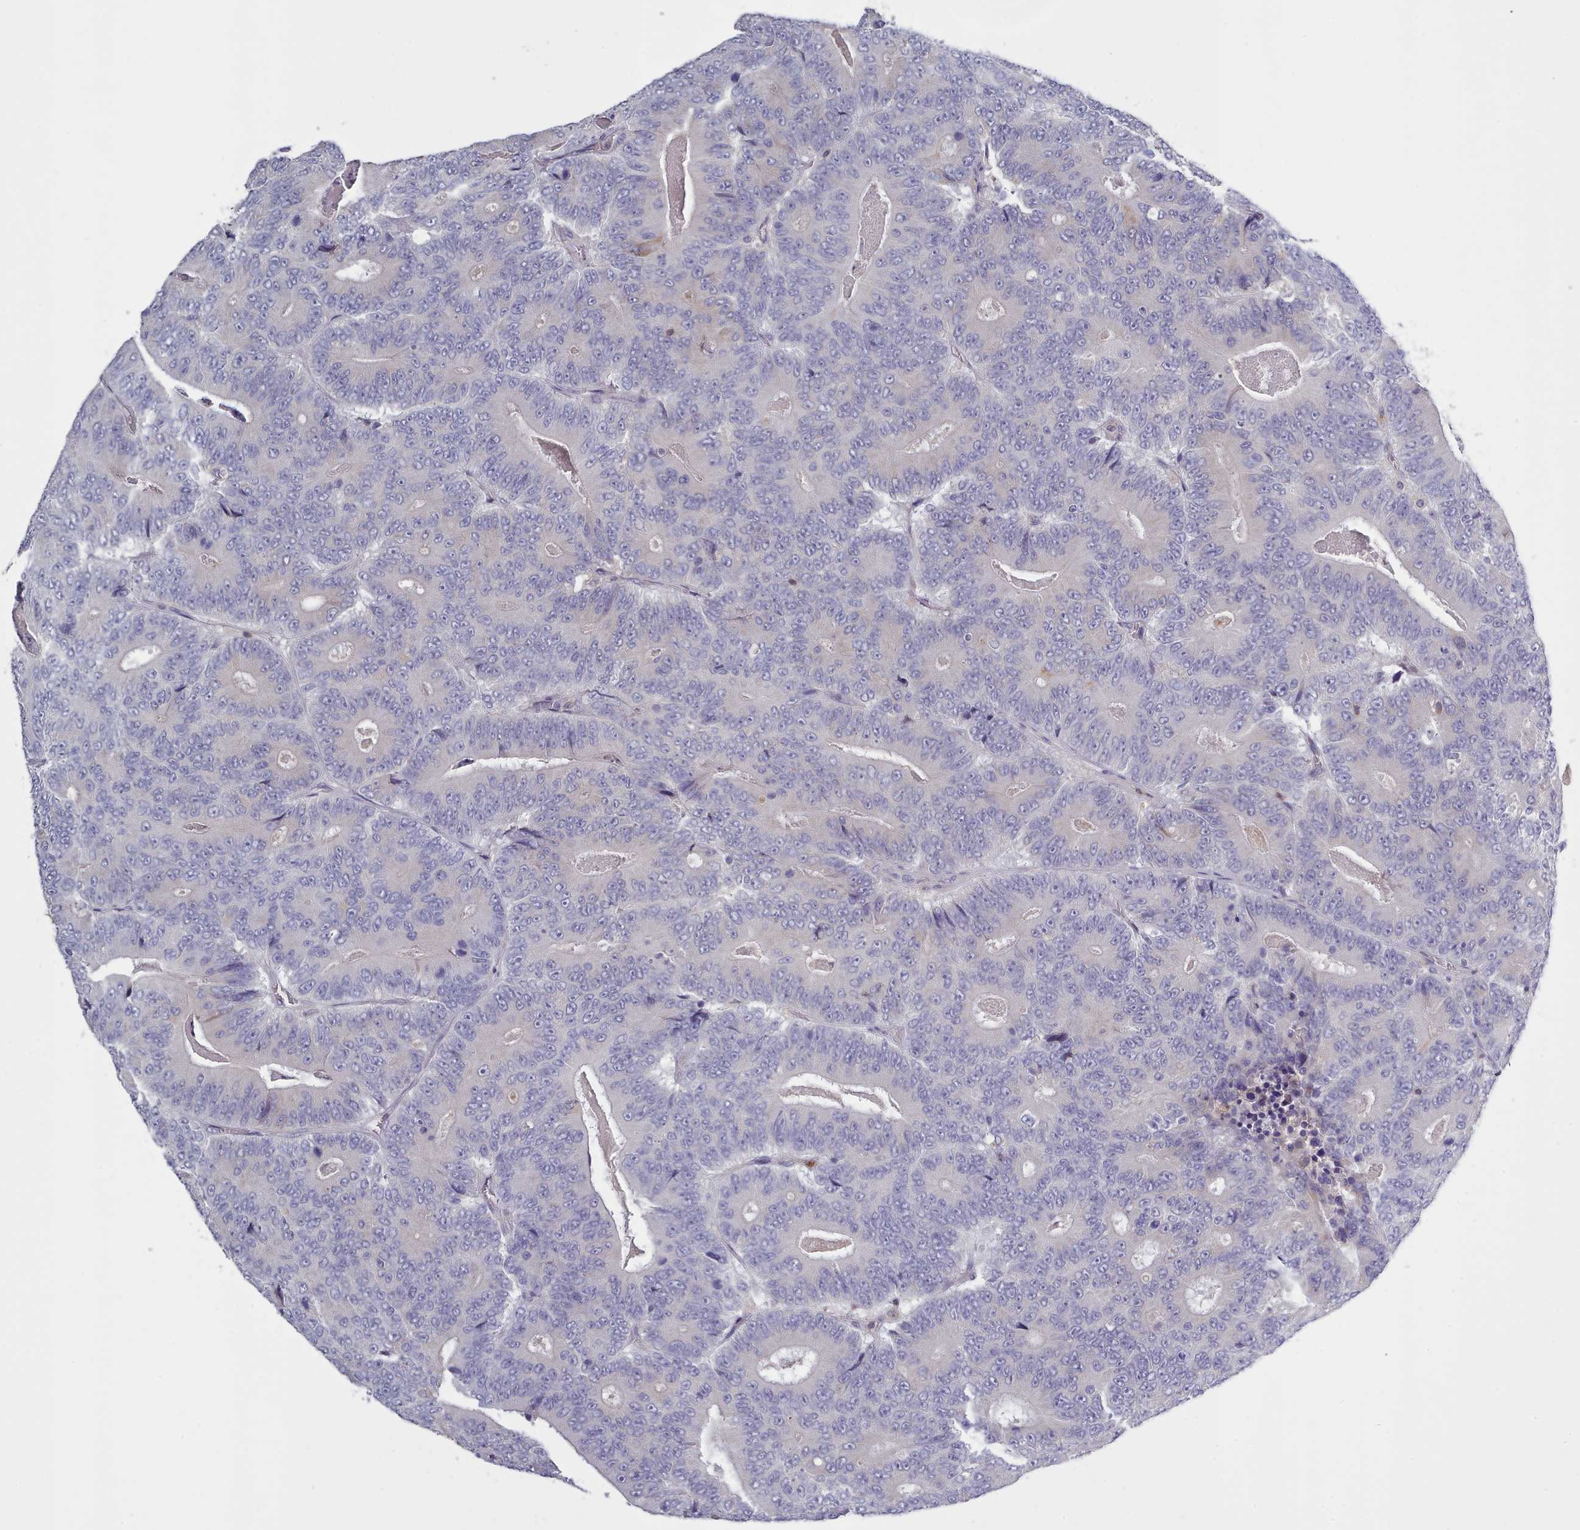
{"staining": {"intensity": "negative", "quantity": "none", "location": "none"}, "tissue": "colorectal cancer", "cell_type": "Tumor cells", "image_type": "cancer", "snomed": [{"axis": "morphology", "description": "Adenocarcinoma, NOS"}, {"axis": "topography", "description": "Colon"}], "caption": "High magnification brightfield microscopy of colorectal cancer (adenocarcinoma) stained with DAB (3,3'-diaminobenzidine) (brown) and counterstained with hematoxylin (blue): tumor cells show no significant positivity.", "gene": "RAC2", "patient": {"sex": "male", "age": 83}}